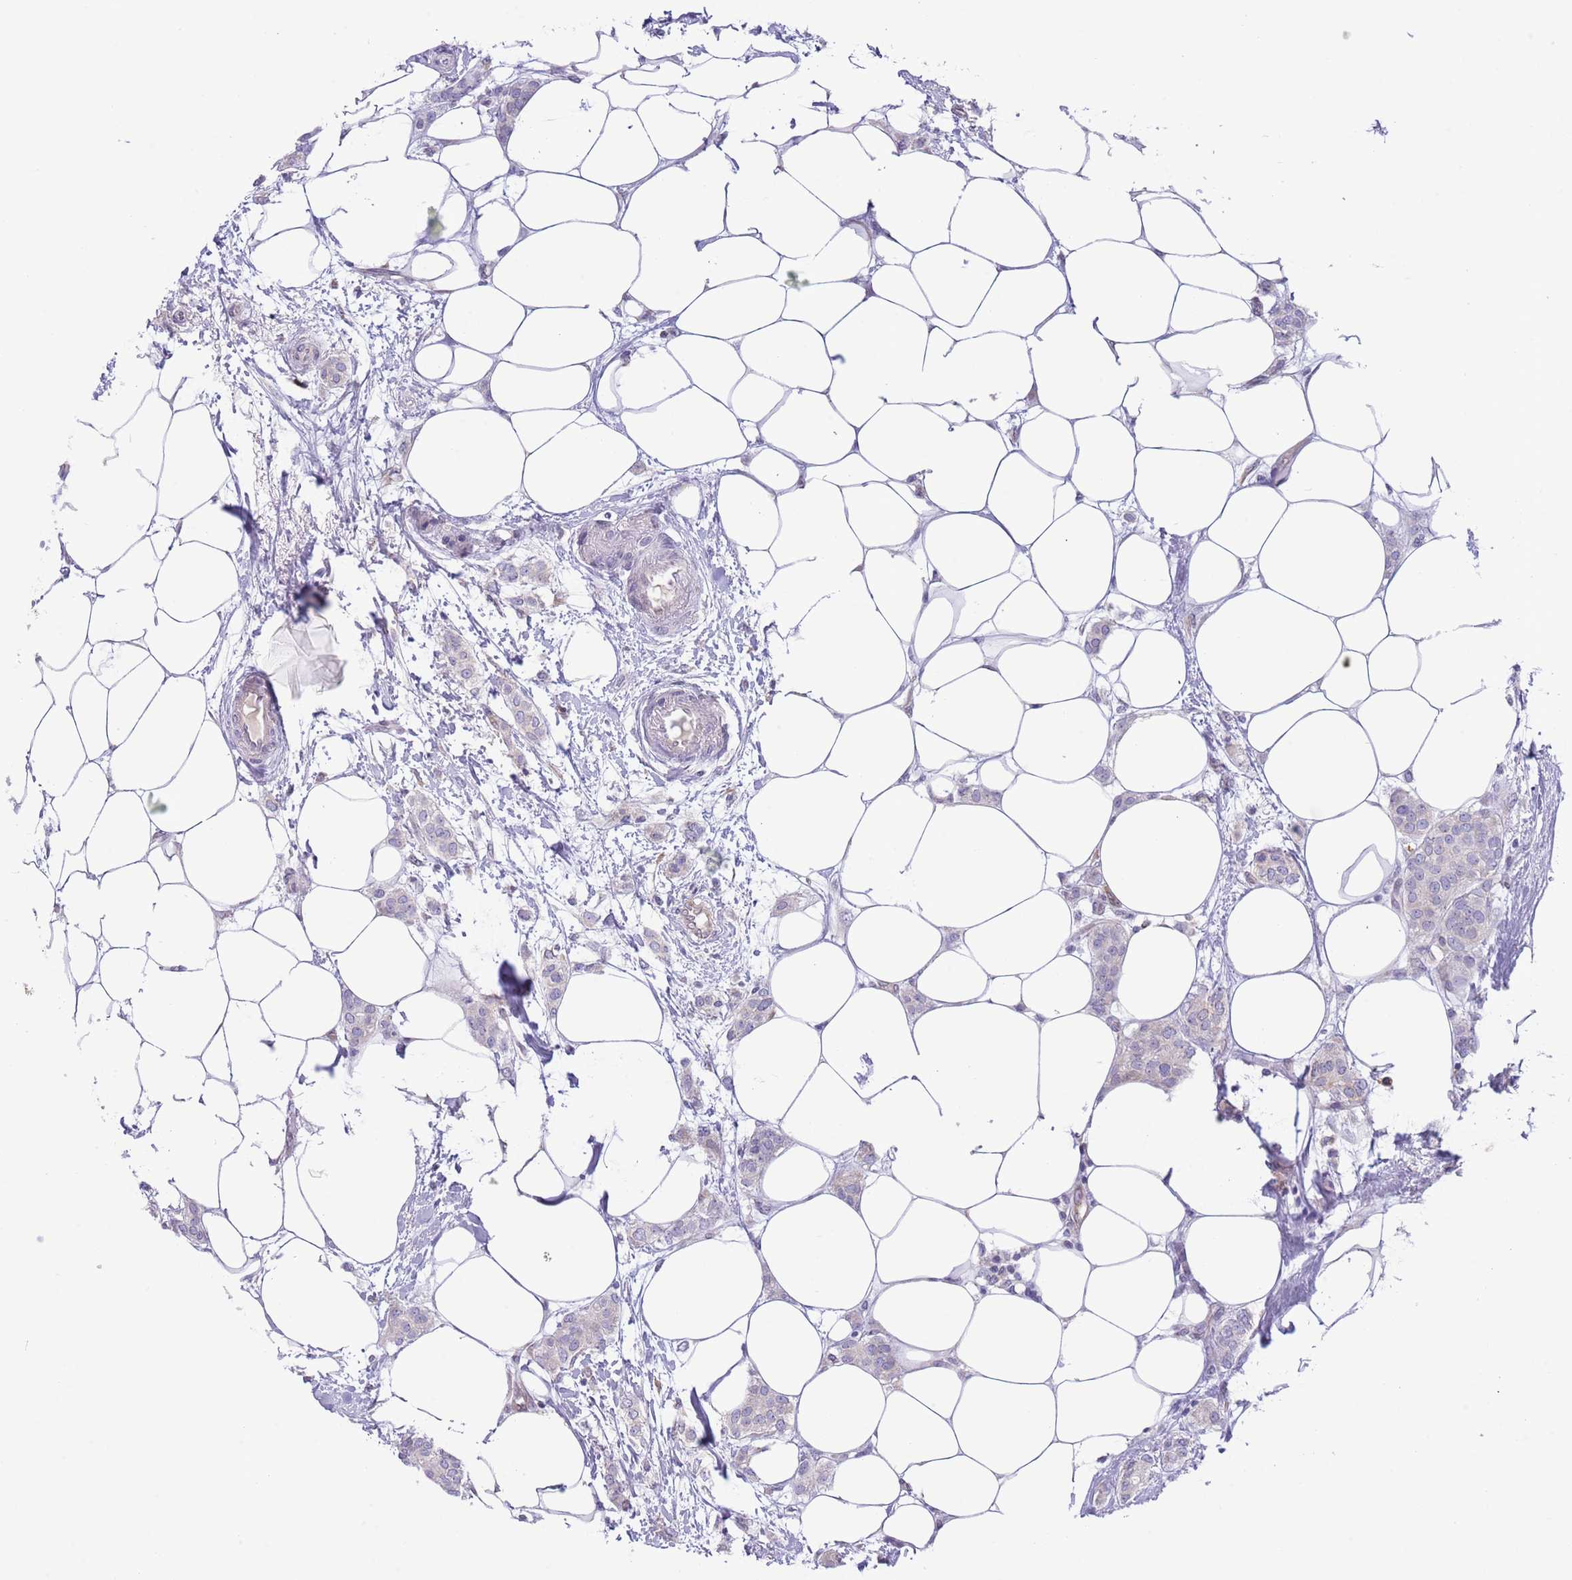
{"staining": {"intensity": "negative", "quantity": "none", "location": "none"}, "tissue": "breast cancer", "cell_type": "Tumor cells", "image_type": "cancer", "snomed": [{"axis": "morphology", "description": "Duct carcinoma"}, {"axis": "topography", "description": "Breast"}], "caption": "IHC micrograph of human breast cancer stained for a protein (brown), which reveals no expression in tumor cells. Brightfield microscopy of immunohistochemistry stained with DAB (3,3'-diaminobenzidine) (brown) and hematoxylin (blue), captured at high magnification.", "gene": "EBPL", "patient": {"sex": "female", "age": 72}}